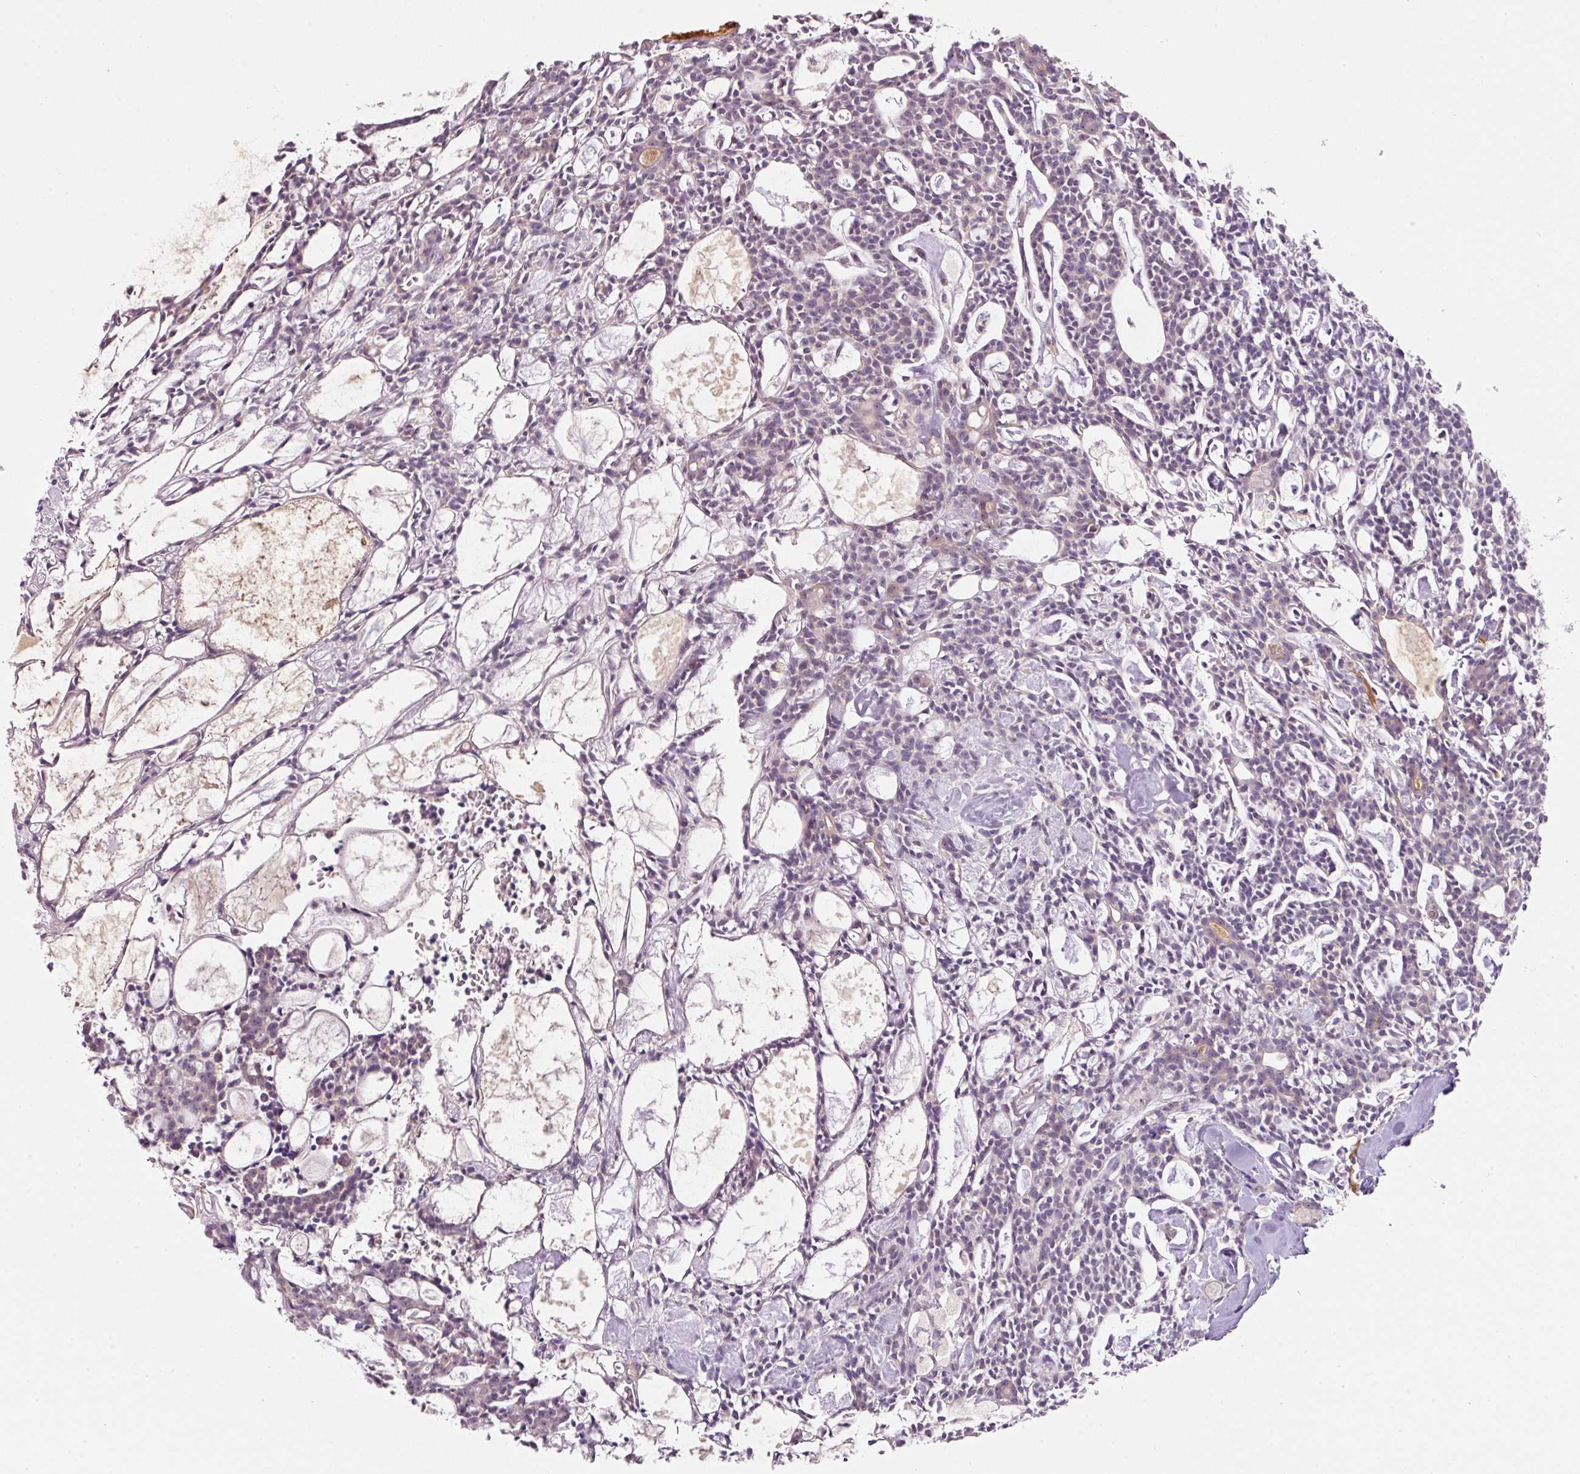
{"staining": {"intensity": "negative", "quantity": "none", "location": "none"}, "tissue": "head and neck cancer", "cell_type": "Tumor cells", "image_type": "cancer", "snomed": [{"axis": "morphology", "description": "Adenocarcinoma, NOS"}, {"axis": "topography", "description": "Salivary gland"}, {"axis": "topography", "description": "Head-Neck"}], "caption": "Tumor cells are negative for protein expression in human head and neck adenocarcinoma.", "gene": "TMEM37", "patient": {"sex": "male", "age": 55}}